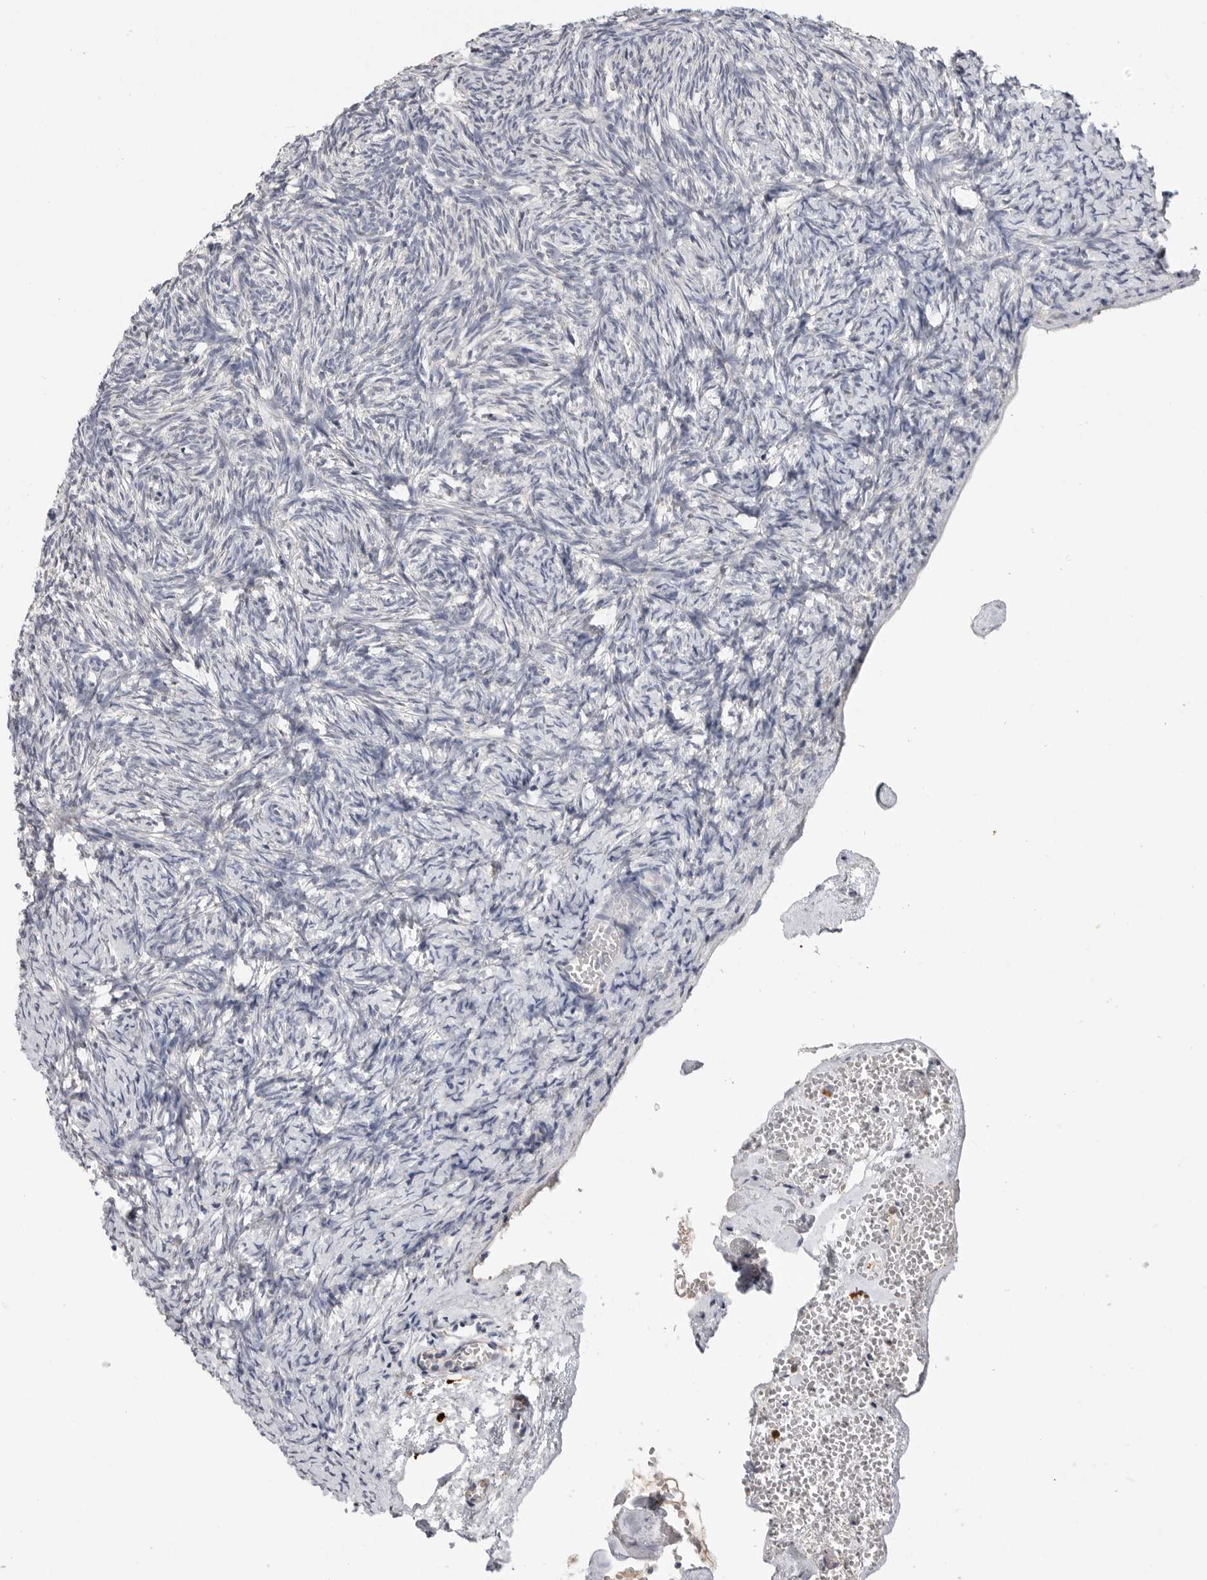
{"staining": {"intensity": "negative", "quantity": "none", "location": "none"}, "tissue": "ovary", "cell_type": "Ovarian stroma cells", "image_type": "normal", "snomed": [{"axis": "morphology", "description": "Normal tissue, NOS"}, {"axis": "topography", "description": "Ovary"}], "caption": "Ovarian stroma cells show no significant positivity in unremarkable ovary. (DAB immunohistochemistry (IHC), high magnification).", "gene": "LTBR", "patient": {"sex": "female", "age": 34}}